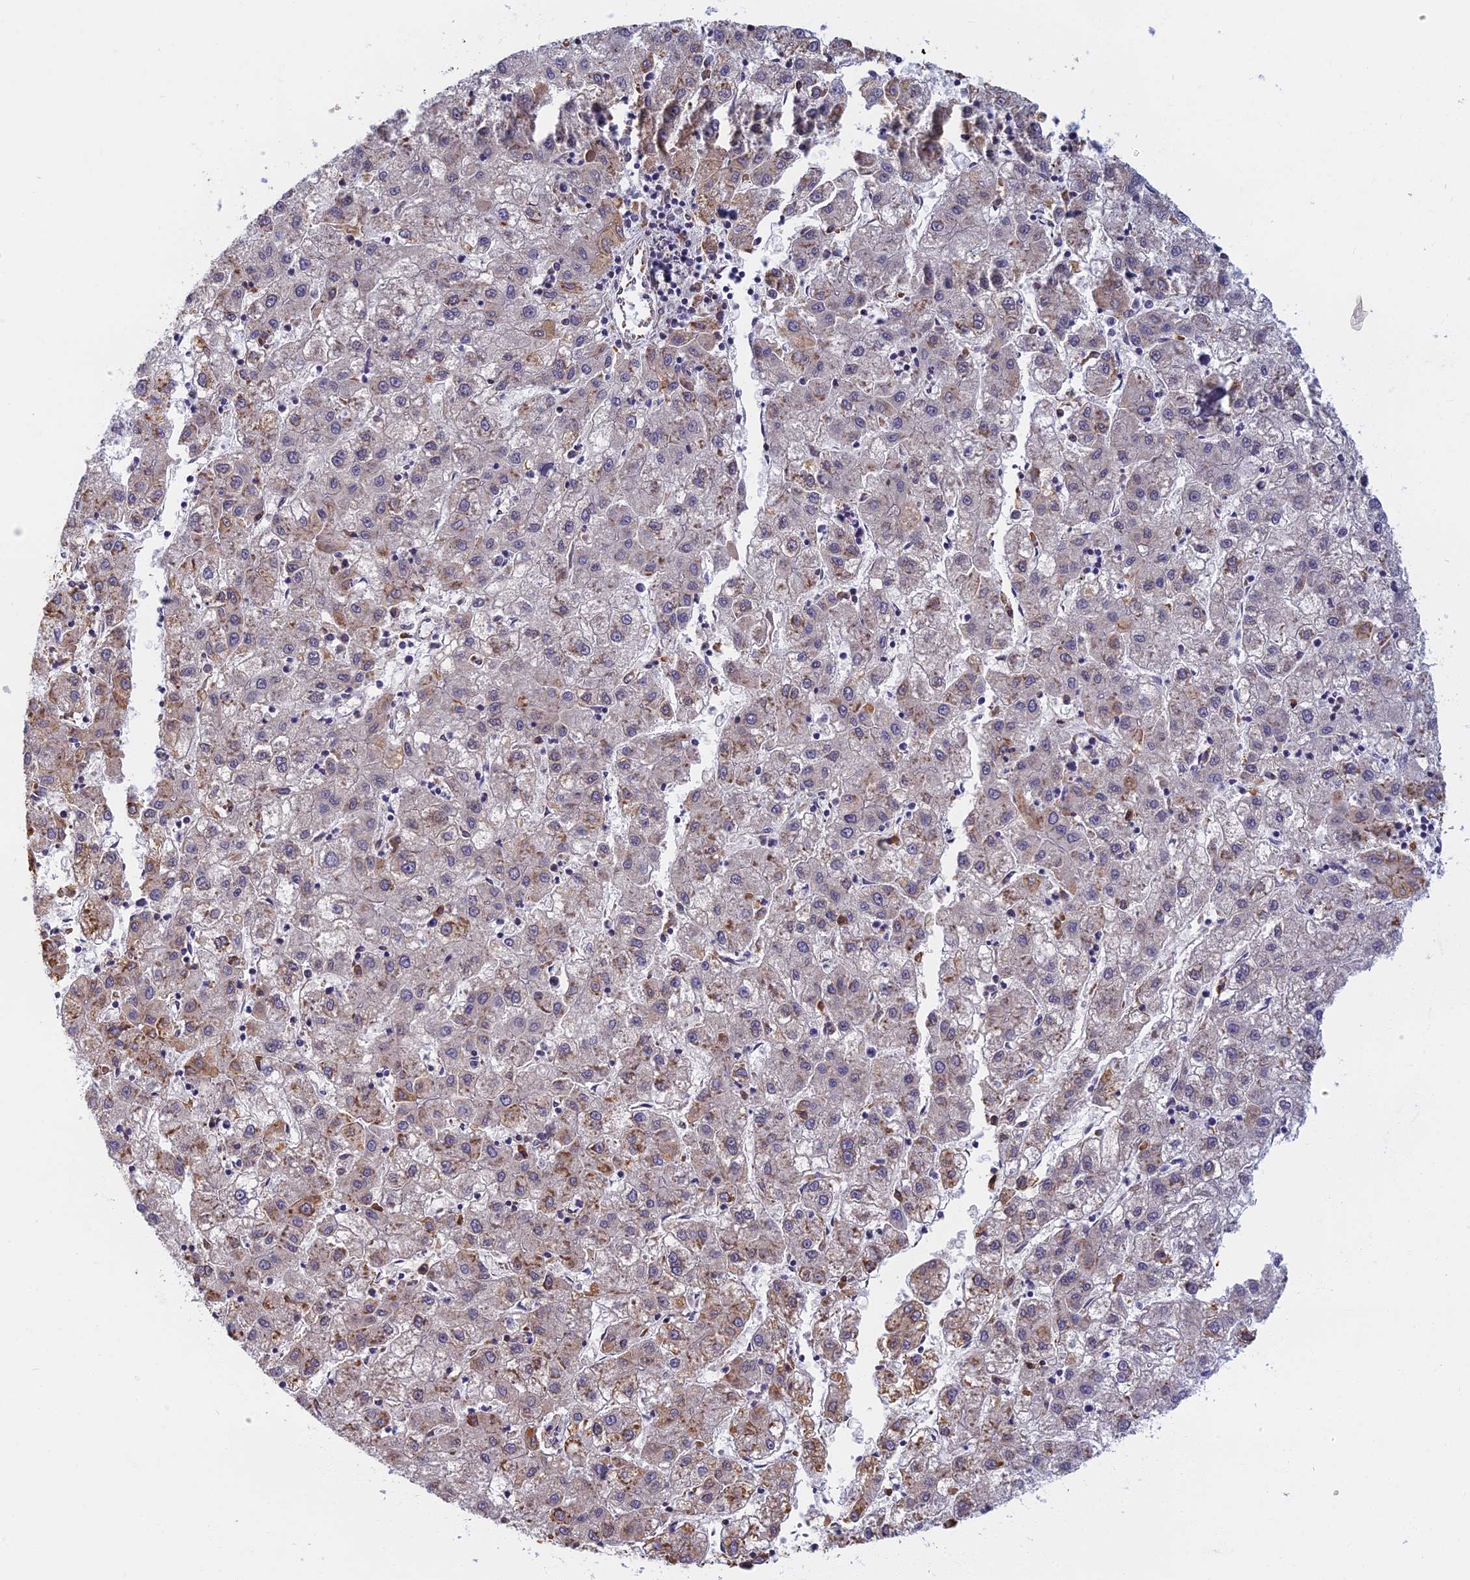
{"staining": {"intensity": "weak", "quantity": "<25%", "location": "cytoplasmic/membranous"}, "tissue": "liver cancer", "cell_type": "Tumor cells", "image_type": "cancer", "snomed": [{"axis": "morphology", "description": "Carcinoma, Hepatocellular, NOS"}, {"axis": "topography", "description": "Liver"}], "caption": "A histopathology image of human liver hepatocellular carcinoma is negative for staining in tumor cells. (Brightfield microscopy of DAB IHC at high magnification).", "gene": "DDX51", "patient": {"sex": "male", "age": 72}}